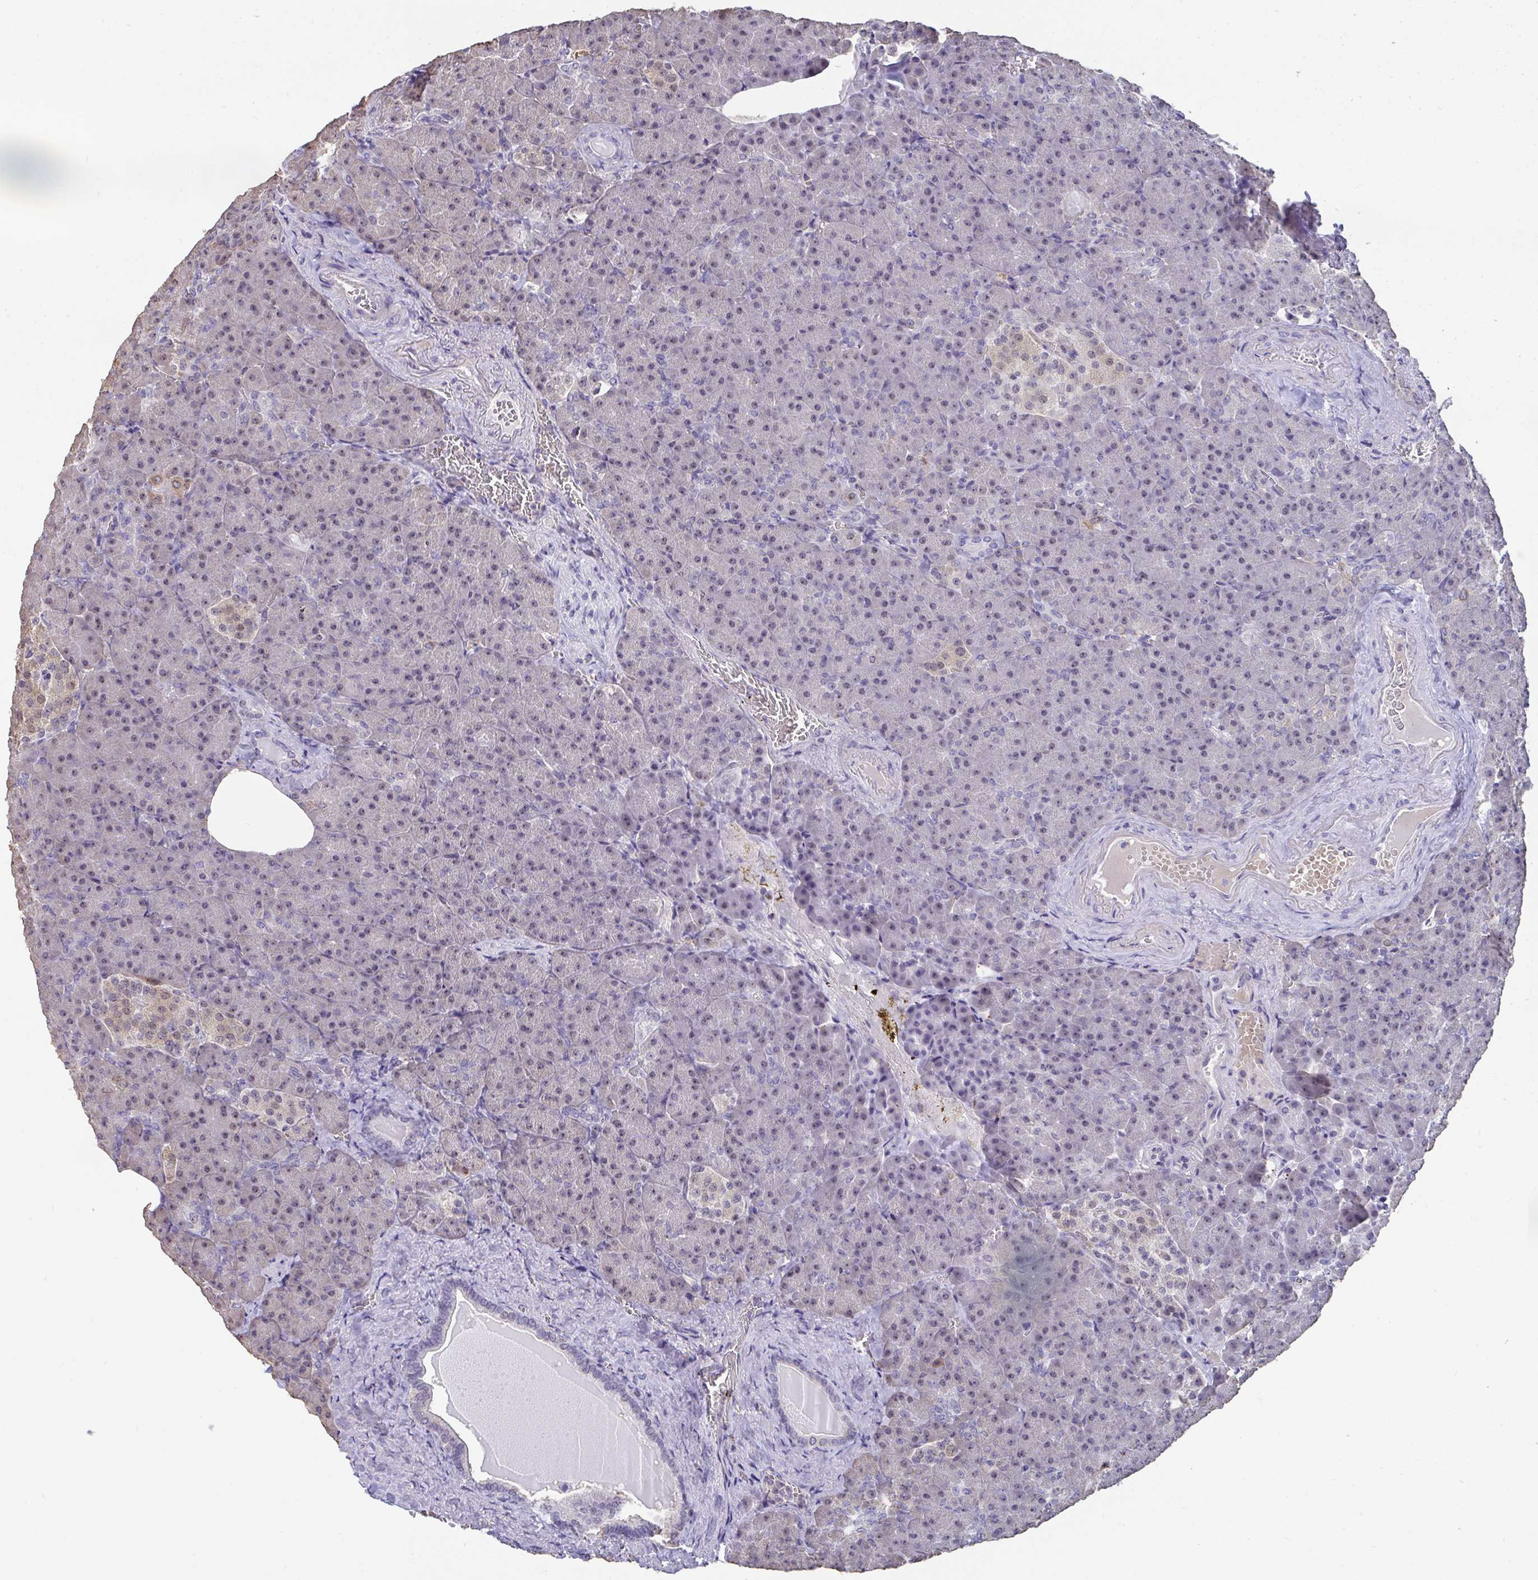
{"staining": {"intensity": "weak", "quantity": "25%-75%", "location": "nuclear"}, "tissue": "pancreas", "cell_type": "Exocrine glandular cells", "image_type": "normal", "snomed": [{"axis": "morphology", "description": "Normal tissue, NOS"}, {"axis": "topography", "description": "Pancreas"}], "caption": "This is a photomicrograph of immunohistochemistry staining of normal pancreas, which shows weak staining in the nuclear of exocrine glandular cells.", "gene": "SENP3", "patient": {"sex": "female", "age": 74}}